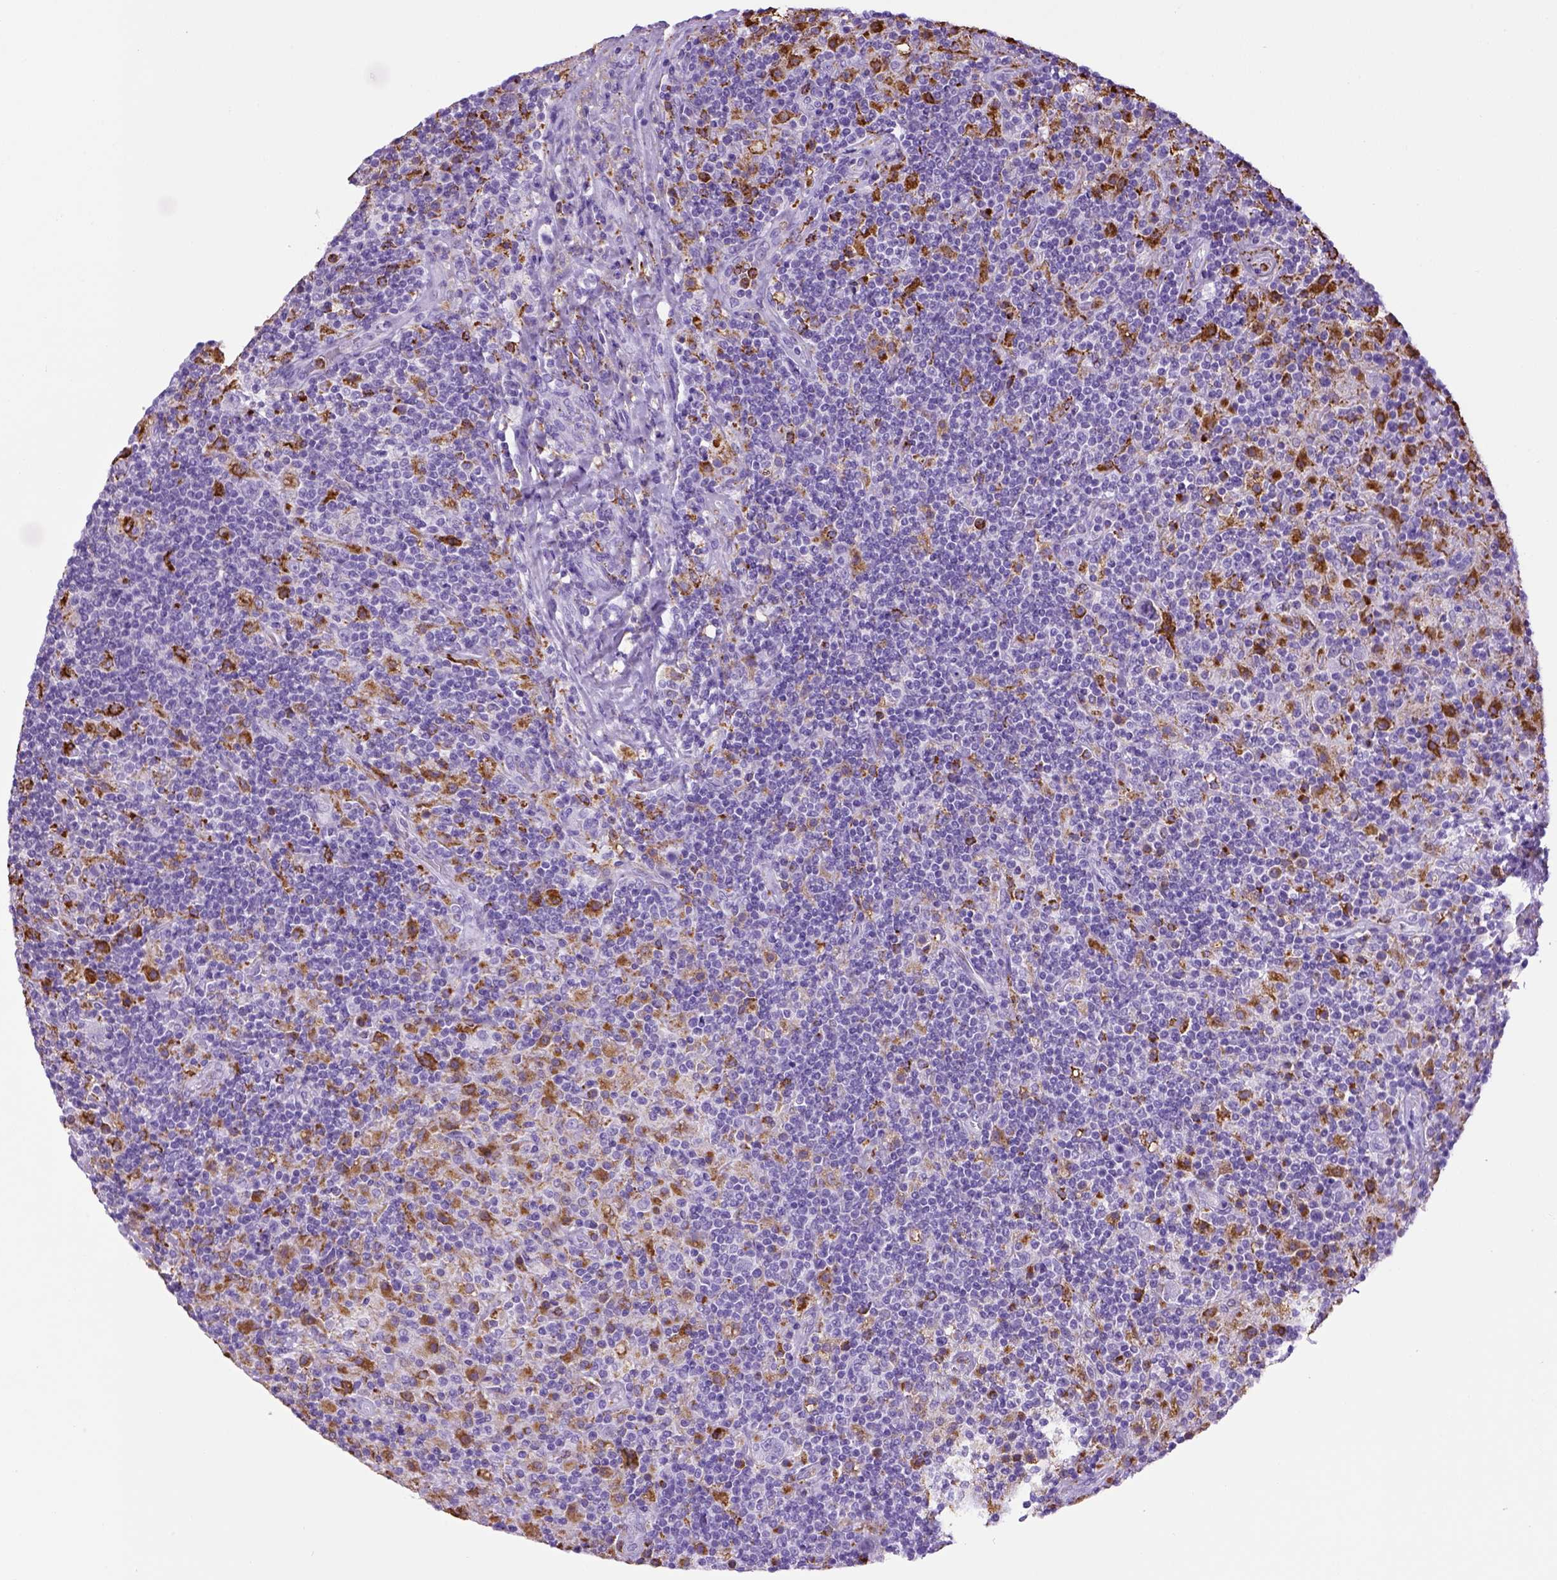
{"staining": {"intensity": "negative", "quantity": "none", "location": "none"}, "tissue": "lymphoma", "cell_type": "Tumor cells", "image_type": "cancer", "snomed": [{"axis": "morphology", "description": "Hodgkin's disease, NOS"}, {"axis": "topography", "description": "Lymph node"}], "caption": "Tumor cells are negative for protein expression in human lymphoma.", "gene": "CD68", "patient": {"sex": "male", "age": 70}}